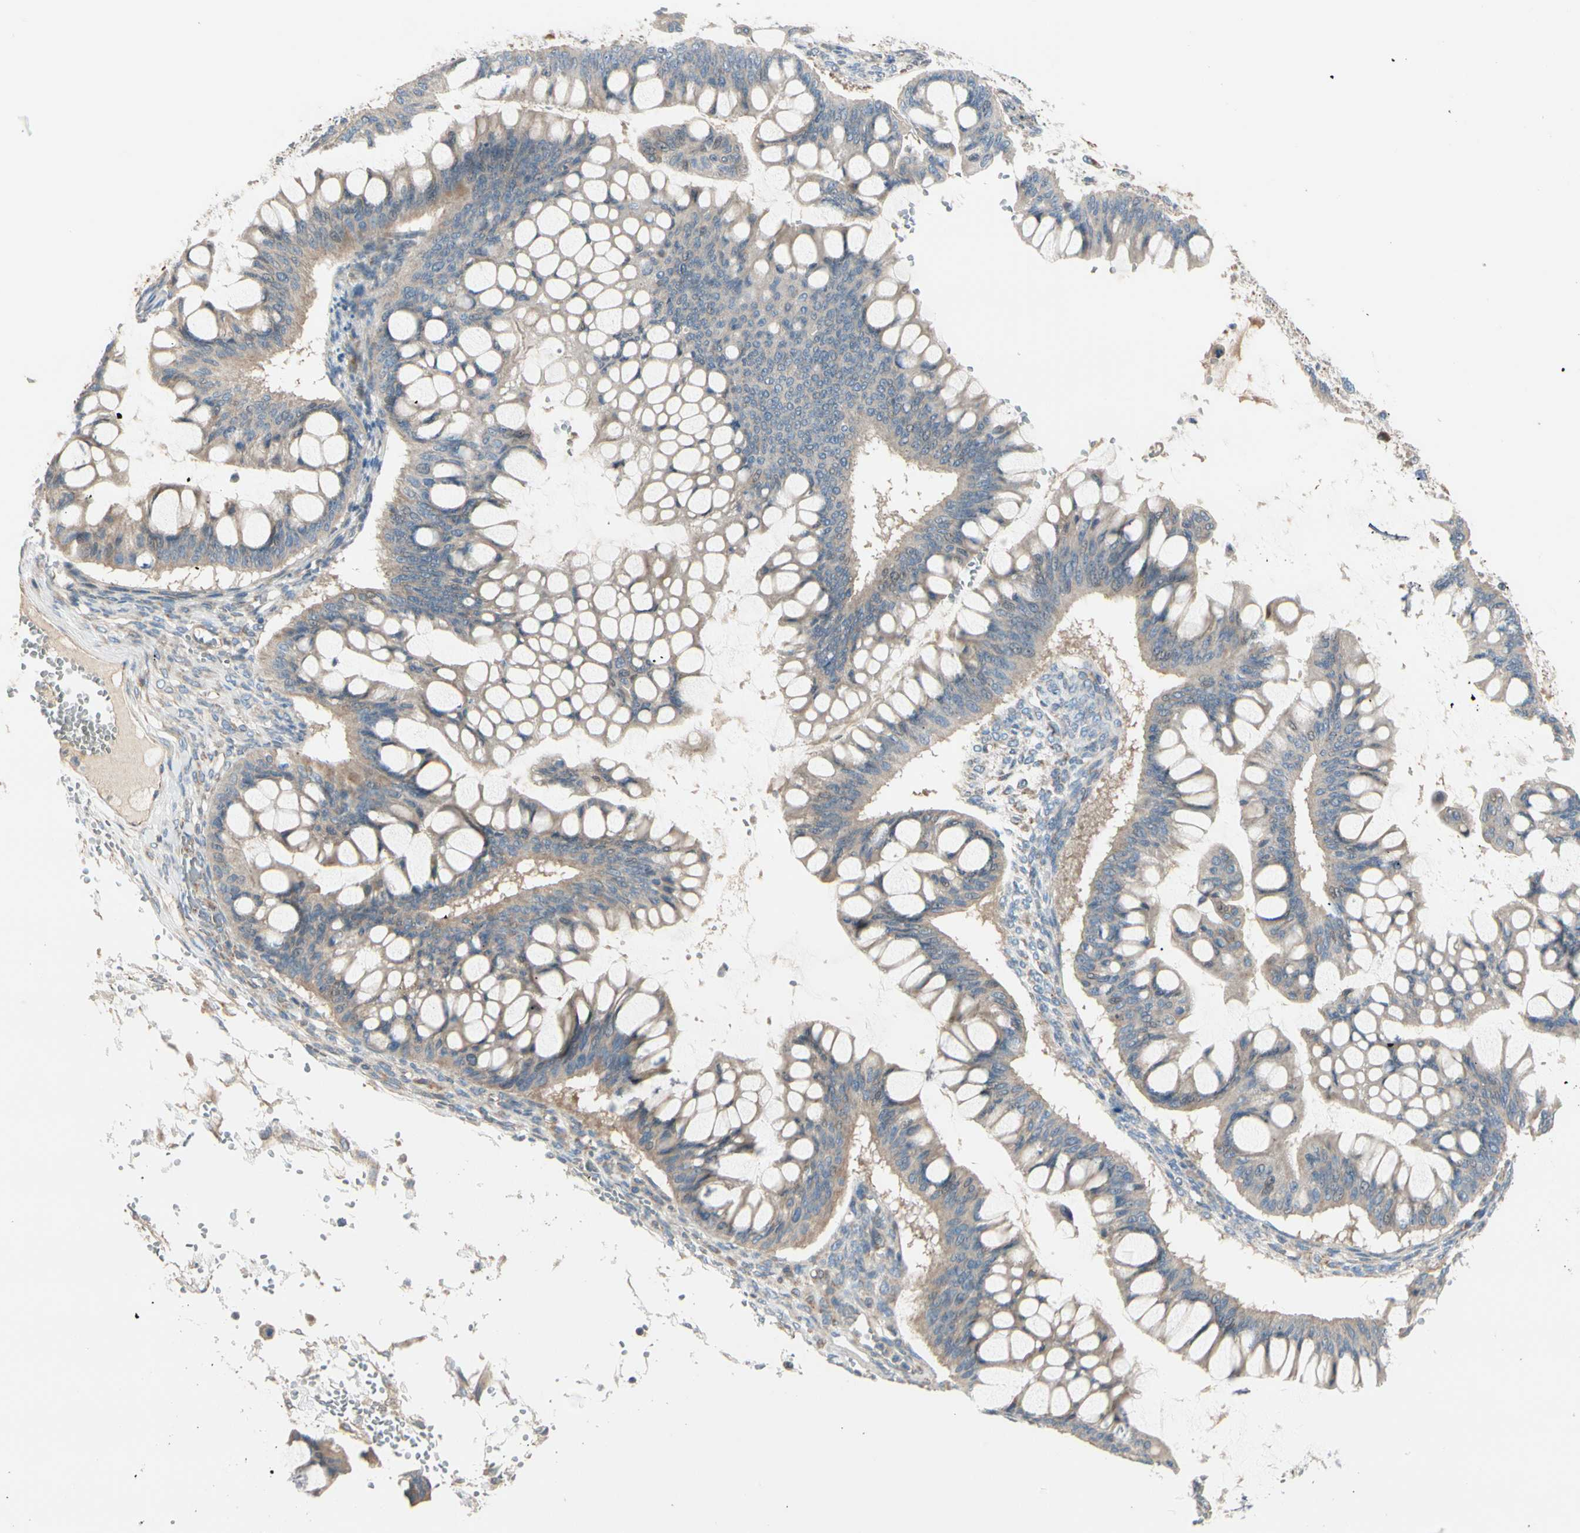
{"staining": {"intensity": "weak", "quantity": ">75%", "location": "cytoplasmic/membranous"}, "tissue": "ovarian cancer", "cell_type": "Tumor cells", "image_type": "cancer", "snomed": [{"axis": "morphology", "description": "Cystadenocarcinoma, mucinous, NOS"}, {"axis": "topography", "description": "Ovary"}], "caption": "Human ovarian cancer stained with a brown dye demonstrates weak cytoplasmic/membranous positive staining in about >75% of tumor cells.", "gene": "EPHA3", "patient": {"sex": "female", "age": 73}}